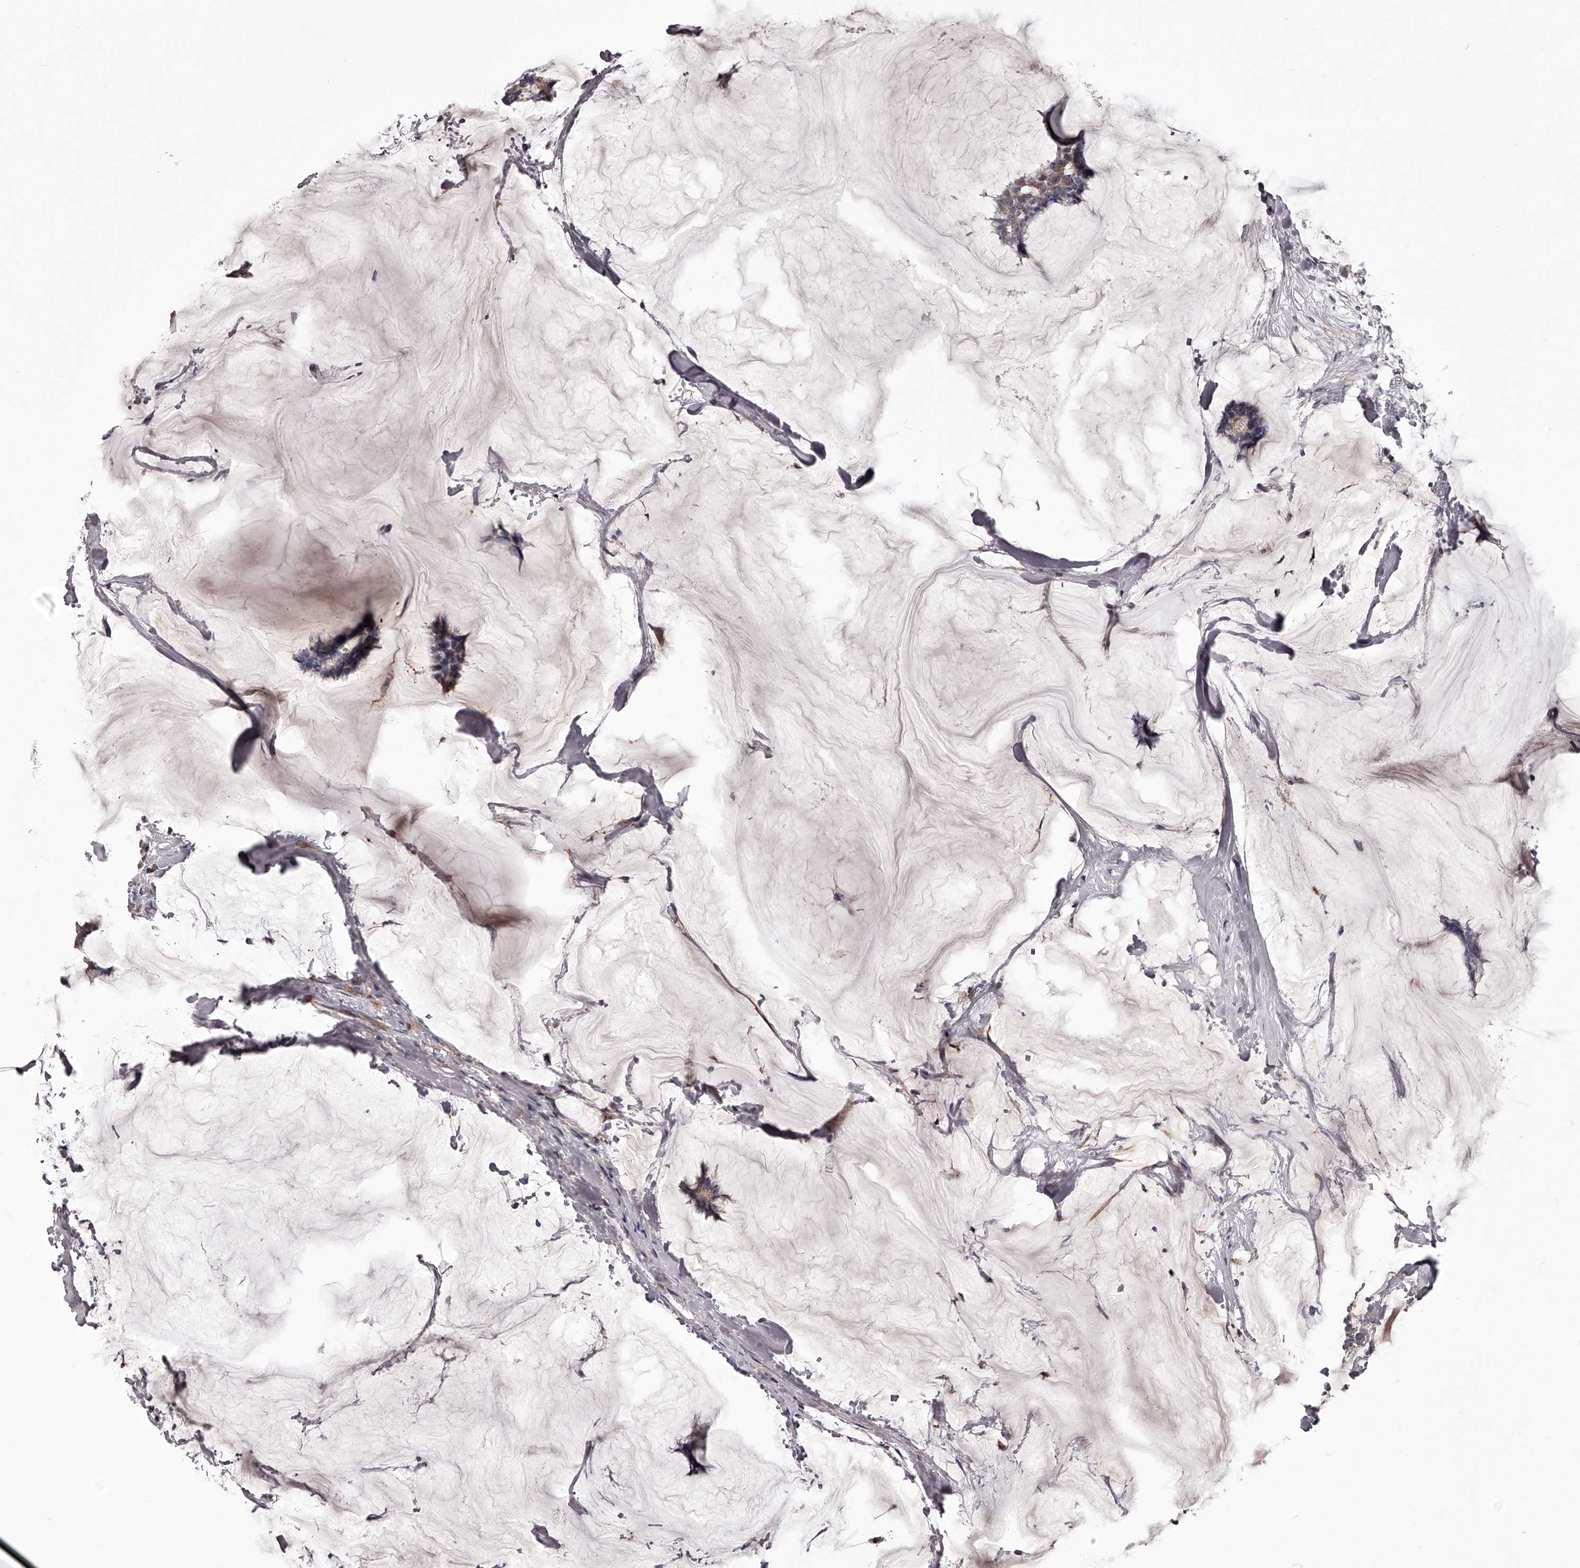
{"staining": {"intensity": "weak", "quantity": ">75%", "location": "cytoplasmic/membranous"}, "tissue": "breast cancer", "cell_type": "Tumor cells", "image_type": "cancer", "snomed": [{"axis": "morphology", "description": "Duct carcinoma"}, {"axis": "topography", "description": "Breast"}], "caption": "Immunohistochemical staining of human breast cancer (infiltrating ductal carcinoma) exhibits low levels of weak cytoplasmic/membranous staining in about >75% of tumor cells.", "gene": "RRP36", "patient": {"sex": "female", "age": 93}}